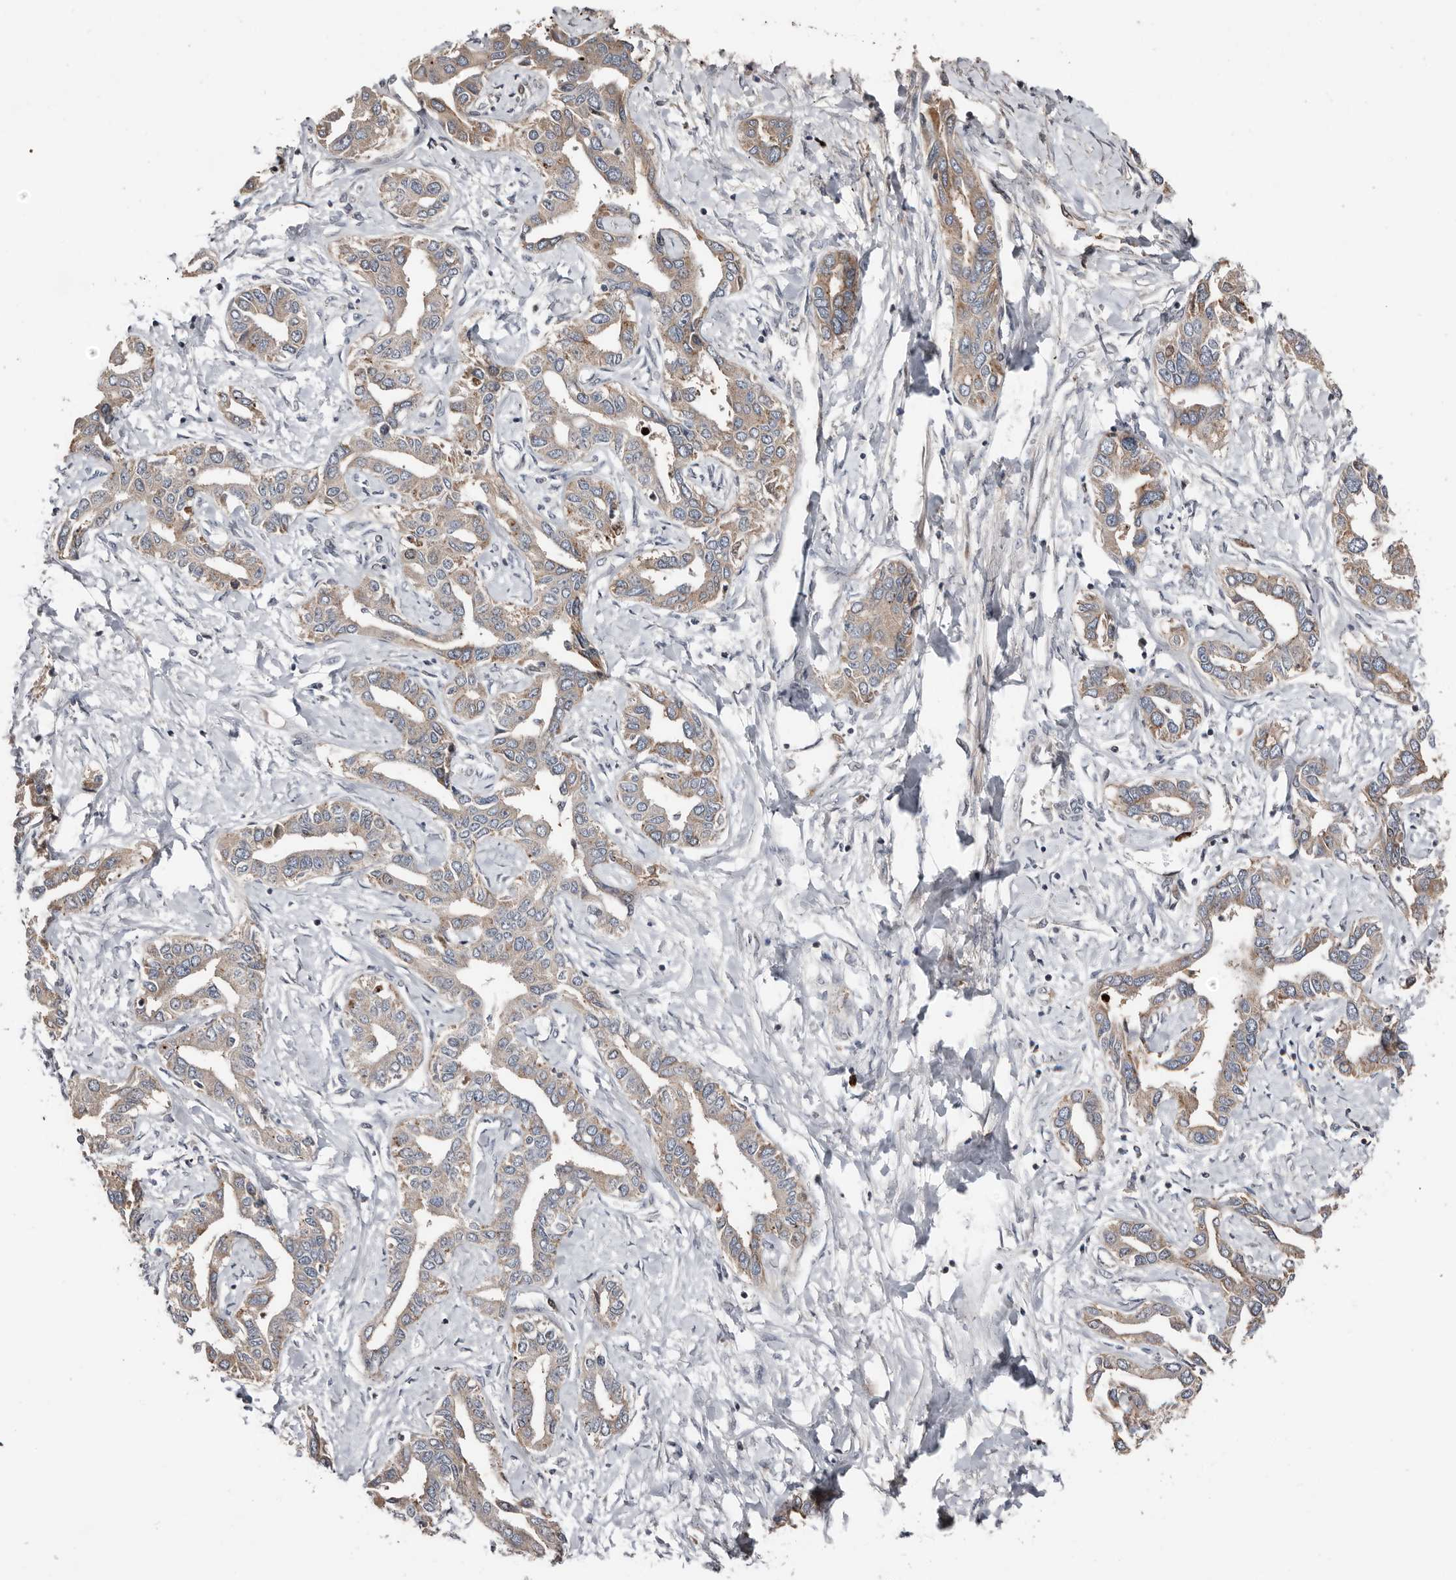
{"staining": {"intensity": "weak", "quantity": "25%-75%", "location": "cytoplasmic/membranous"}, "tissue": "liver cancer", "cell_type": "Tumor cells", "image_type": "cancer", "snomed": [{"axis": "morphology", "description": "Cholangiocarcinoma"}, {"axis": "topography", "description": "Liver"}], "caption": "Tumor cells reveal weak cytoplasmic/membranous staining in about 25%-75% of cells in liver cancer (cholangiocarcinoma).", "gene": "SMYD4", "patient": {"sex": "male", "age": 59}}